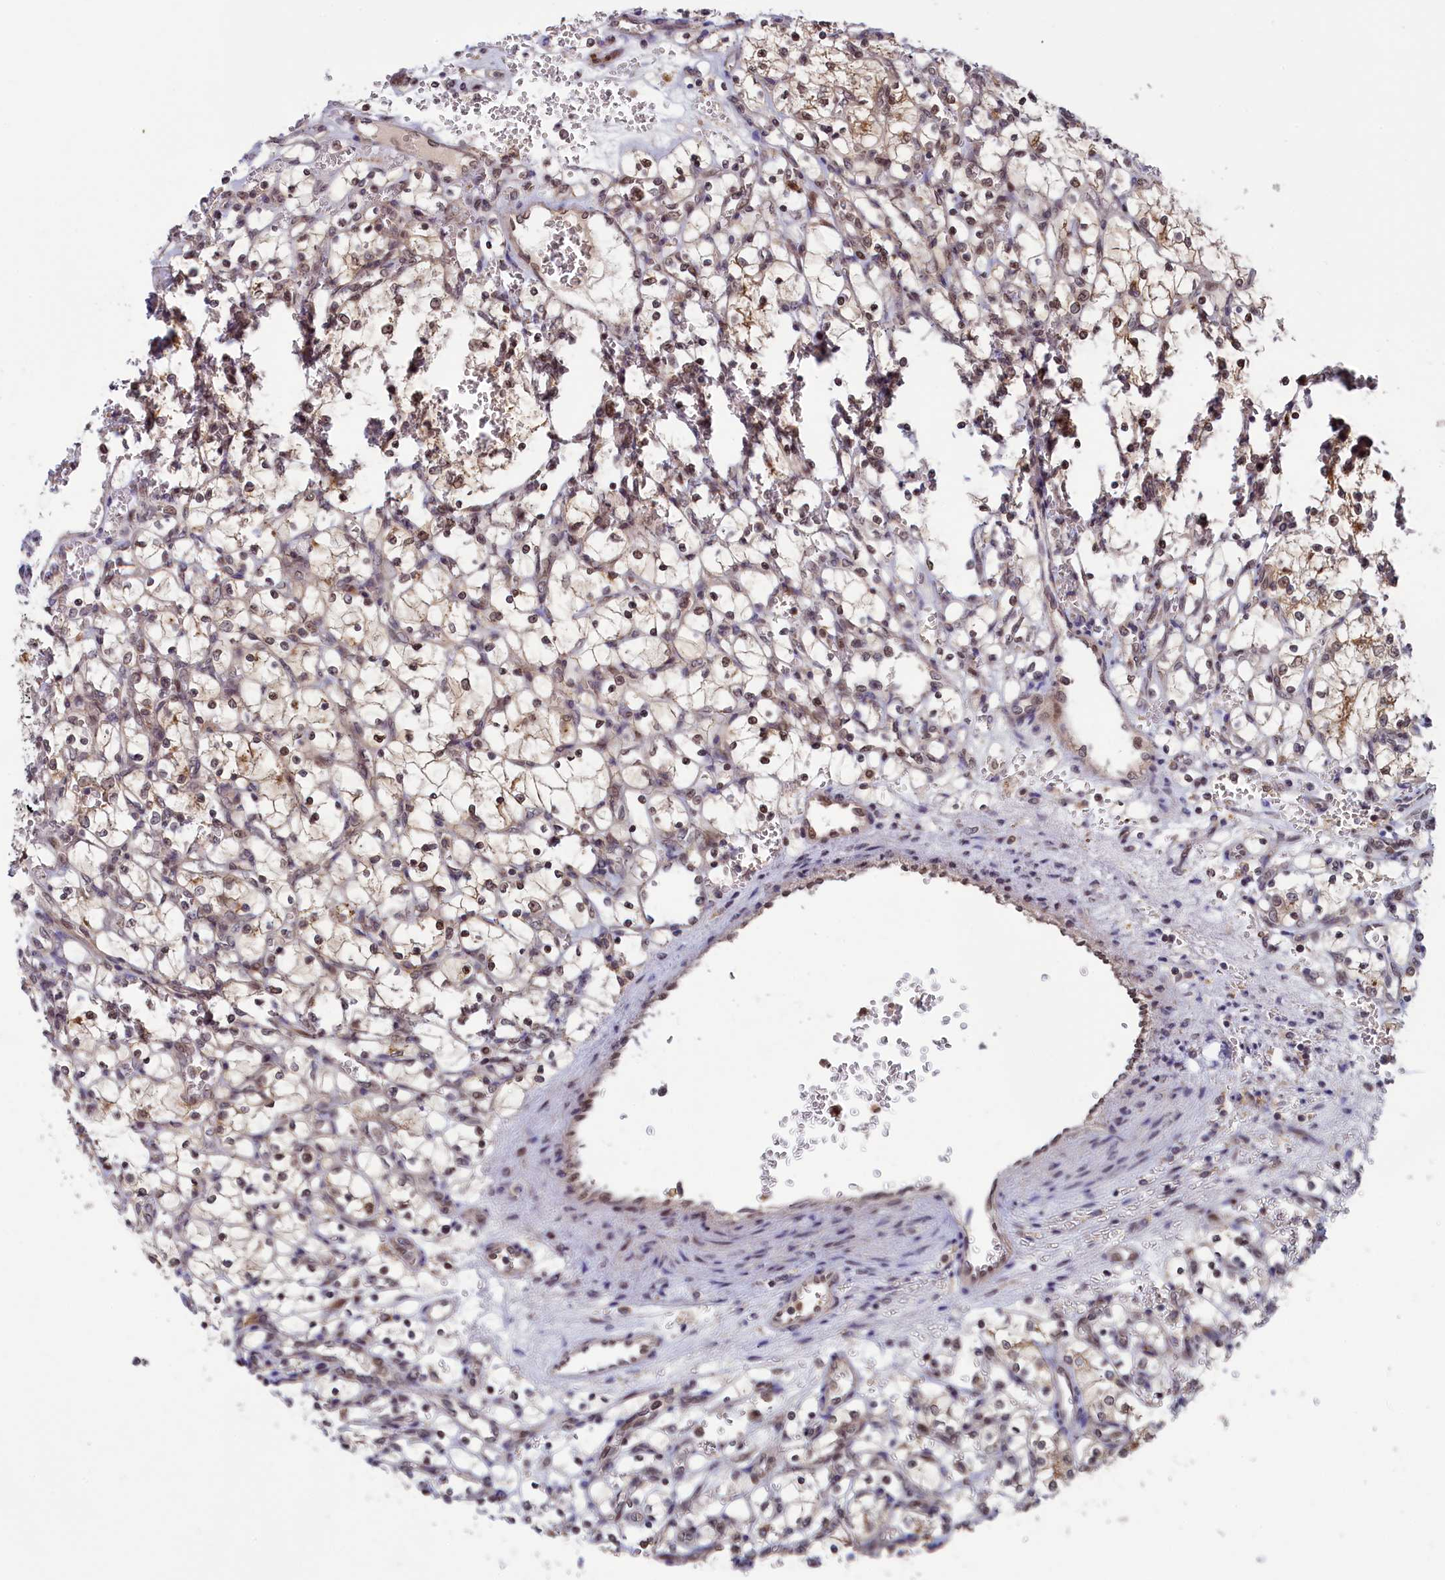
{"staining": {"intensity": "moderate", "quantity": ">75%", "location": "nuclear"}, "tissue": "renal cancer", "cell_type": "Tumor cells", "image_type": "cancer", "snomed": [{"axis": "morphology", "description": "Adenocarcinoma, NOS"}, {"axis": "topography", "description": "Kidney"}], "caption": "Human renal cancer stained with a brown dye reveals moderate nuclear positive expression in about >75% of tumor cells.", "gene": "NAE1", "patient": {"sex": "female", "age": 69}}